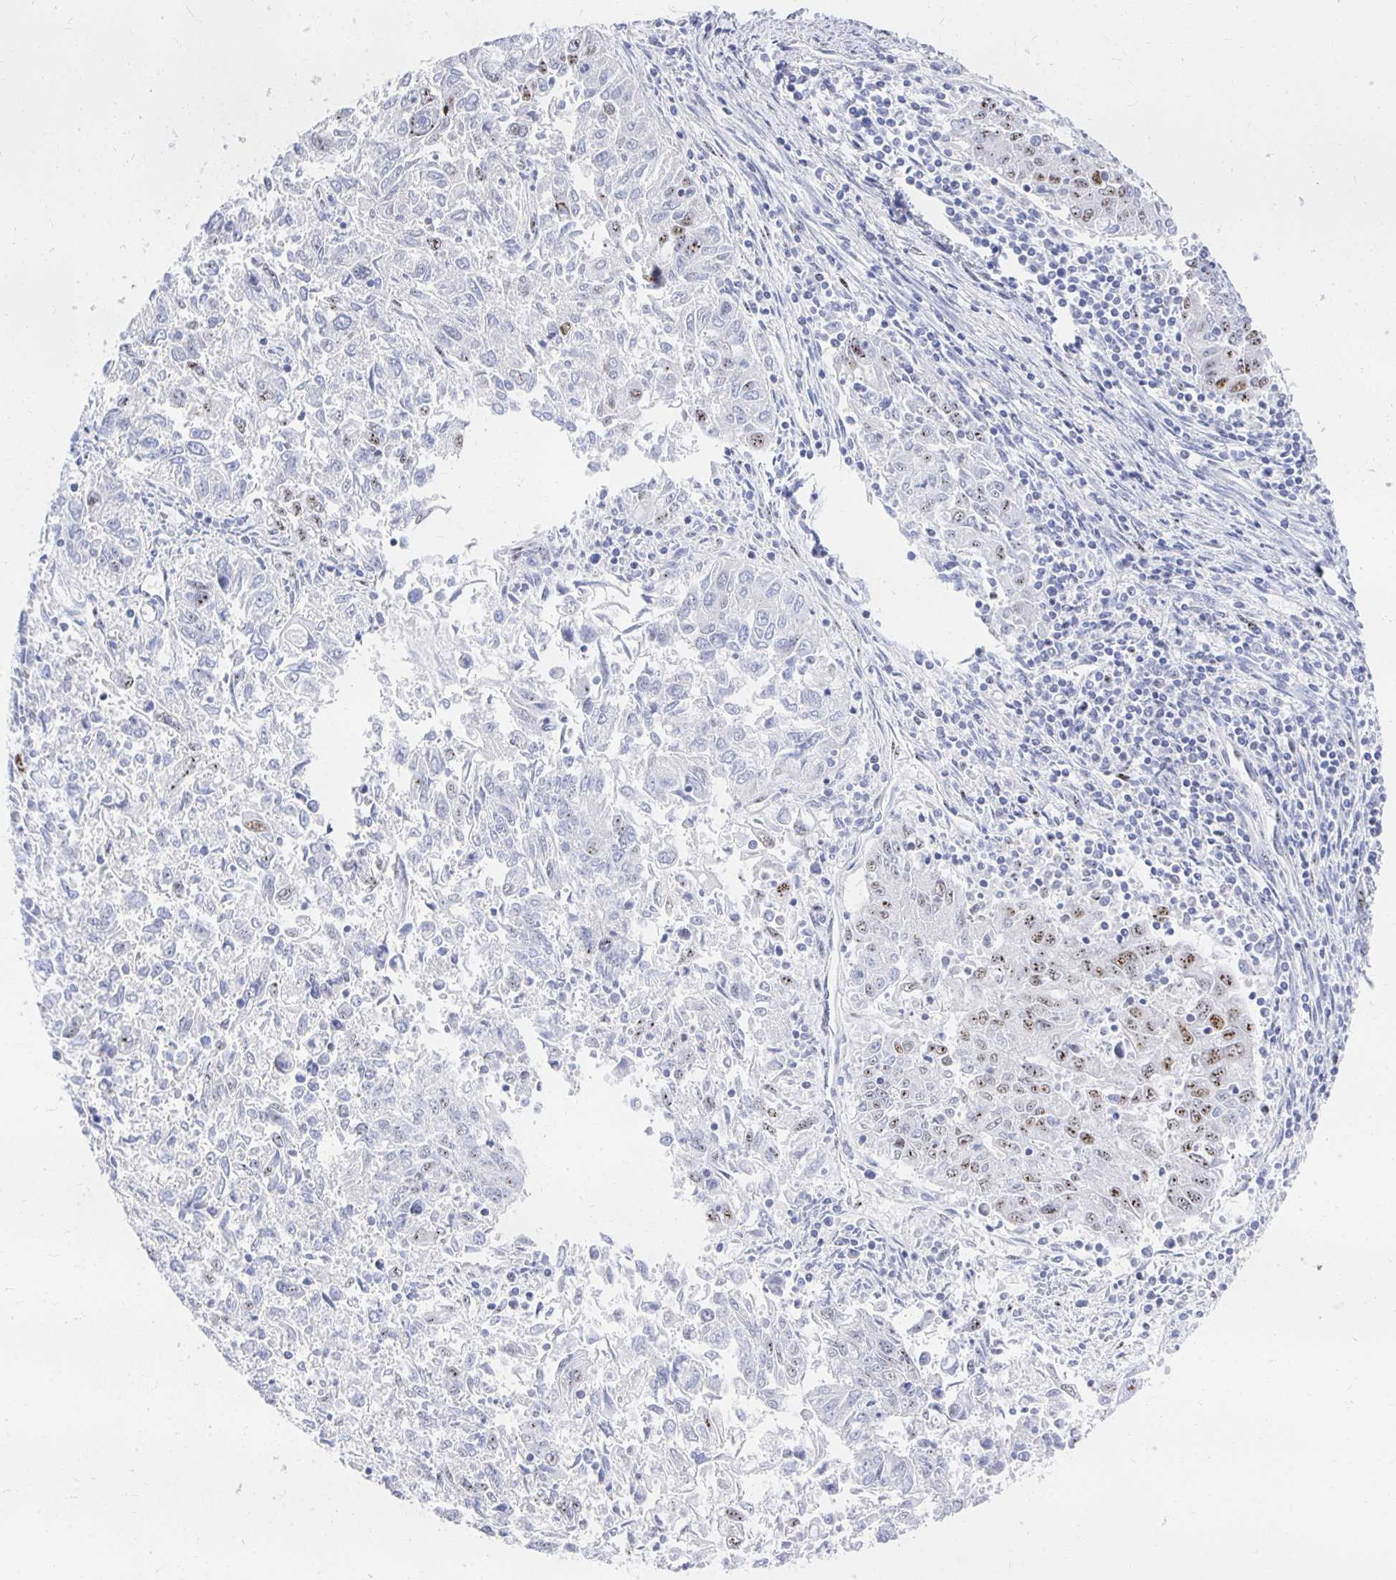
{"staining": {"intensity": "moderate", "quantity": "<25%", "location": "nuclear"}, "tissue": "endometrial cancer", "cell_type": "Tumor cells", "image_type": "cancer", "snomed": [{"axis": "morphology", "description": "Adenocarcinoma, NOS"}, {"axis": "topography", "description": "Endometrium"}], "caption": "Brown immunohistochemical staining in endometrial cancer (adenocarcinoma) demonstrates moderate nuclear staining in approximately <25% of tumor cells. The staining was performed using DAB, with brown indicating positive protein expression. Nuclei are stained blue with hematoxylin.", "gene": "CLIC3", "patient": {"sex": "female", "age": 42}}